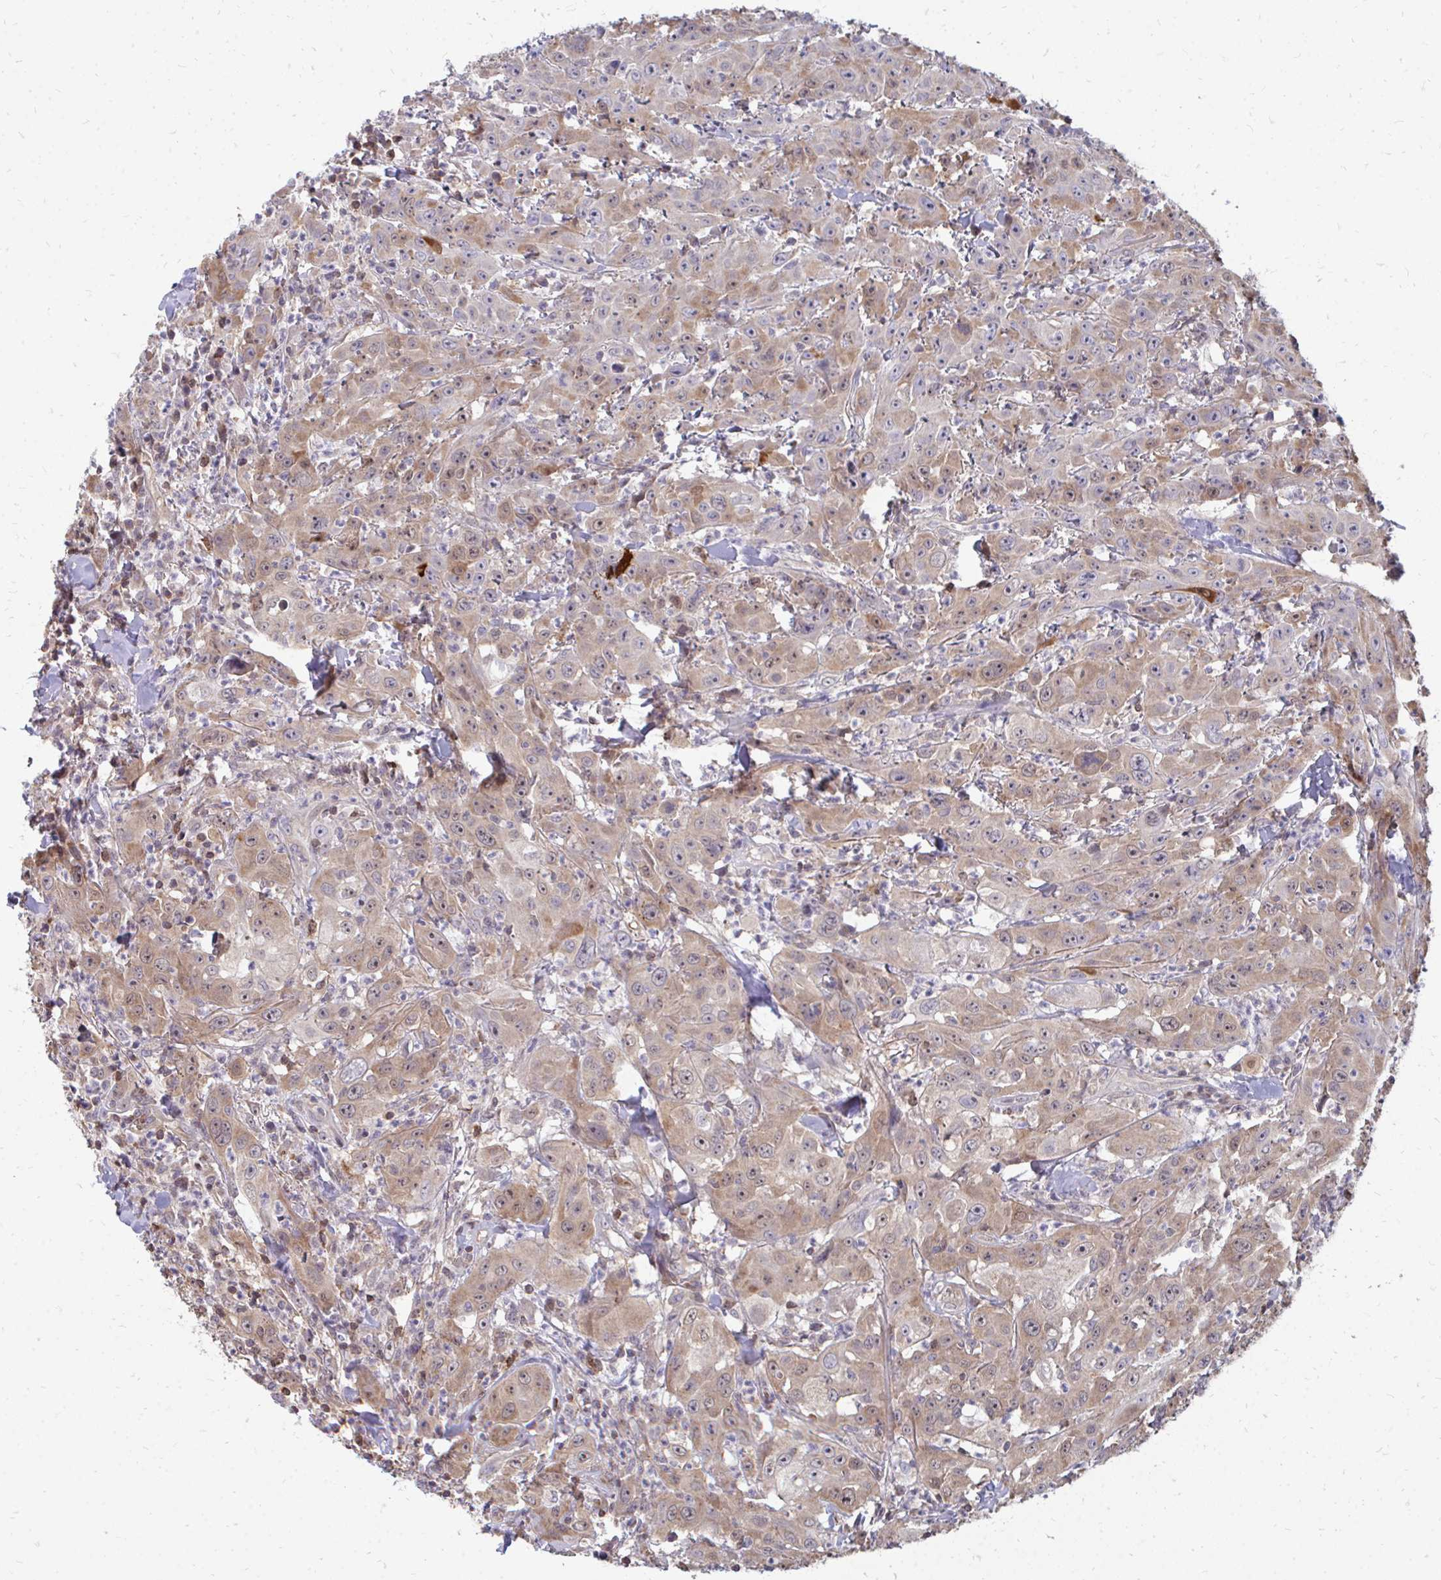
{"staining": {"intensity": "weak", "quantity": ">75%", "location": "cytoplasmic/membranous"}, "tissue": "head and neck cancer", "cell_type": "Tumor cells", "image_type": "cancer", "snomed": [{"axis": "morphology", "description": "Squamous cell carcinoma, NOS"}, {"axis": "topography", "description": "Skin"}, {"axis": "topography", "description": "Head-Neck"}], "caption": "IHC micrograph of squamous cell carcinoma (head and neck) stained for a protein (brown), which displays low levels of weak cytoplasmic/membranous expression in about >75% of tumor cells.", "gene": "DNAJA2", "patient": {"sex": "male", "age": 80}}